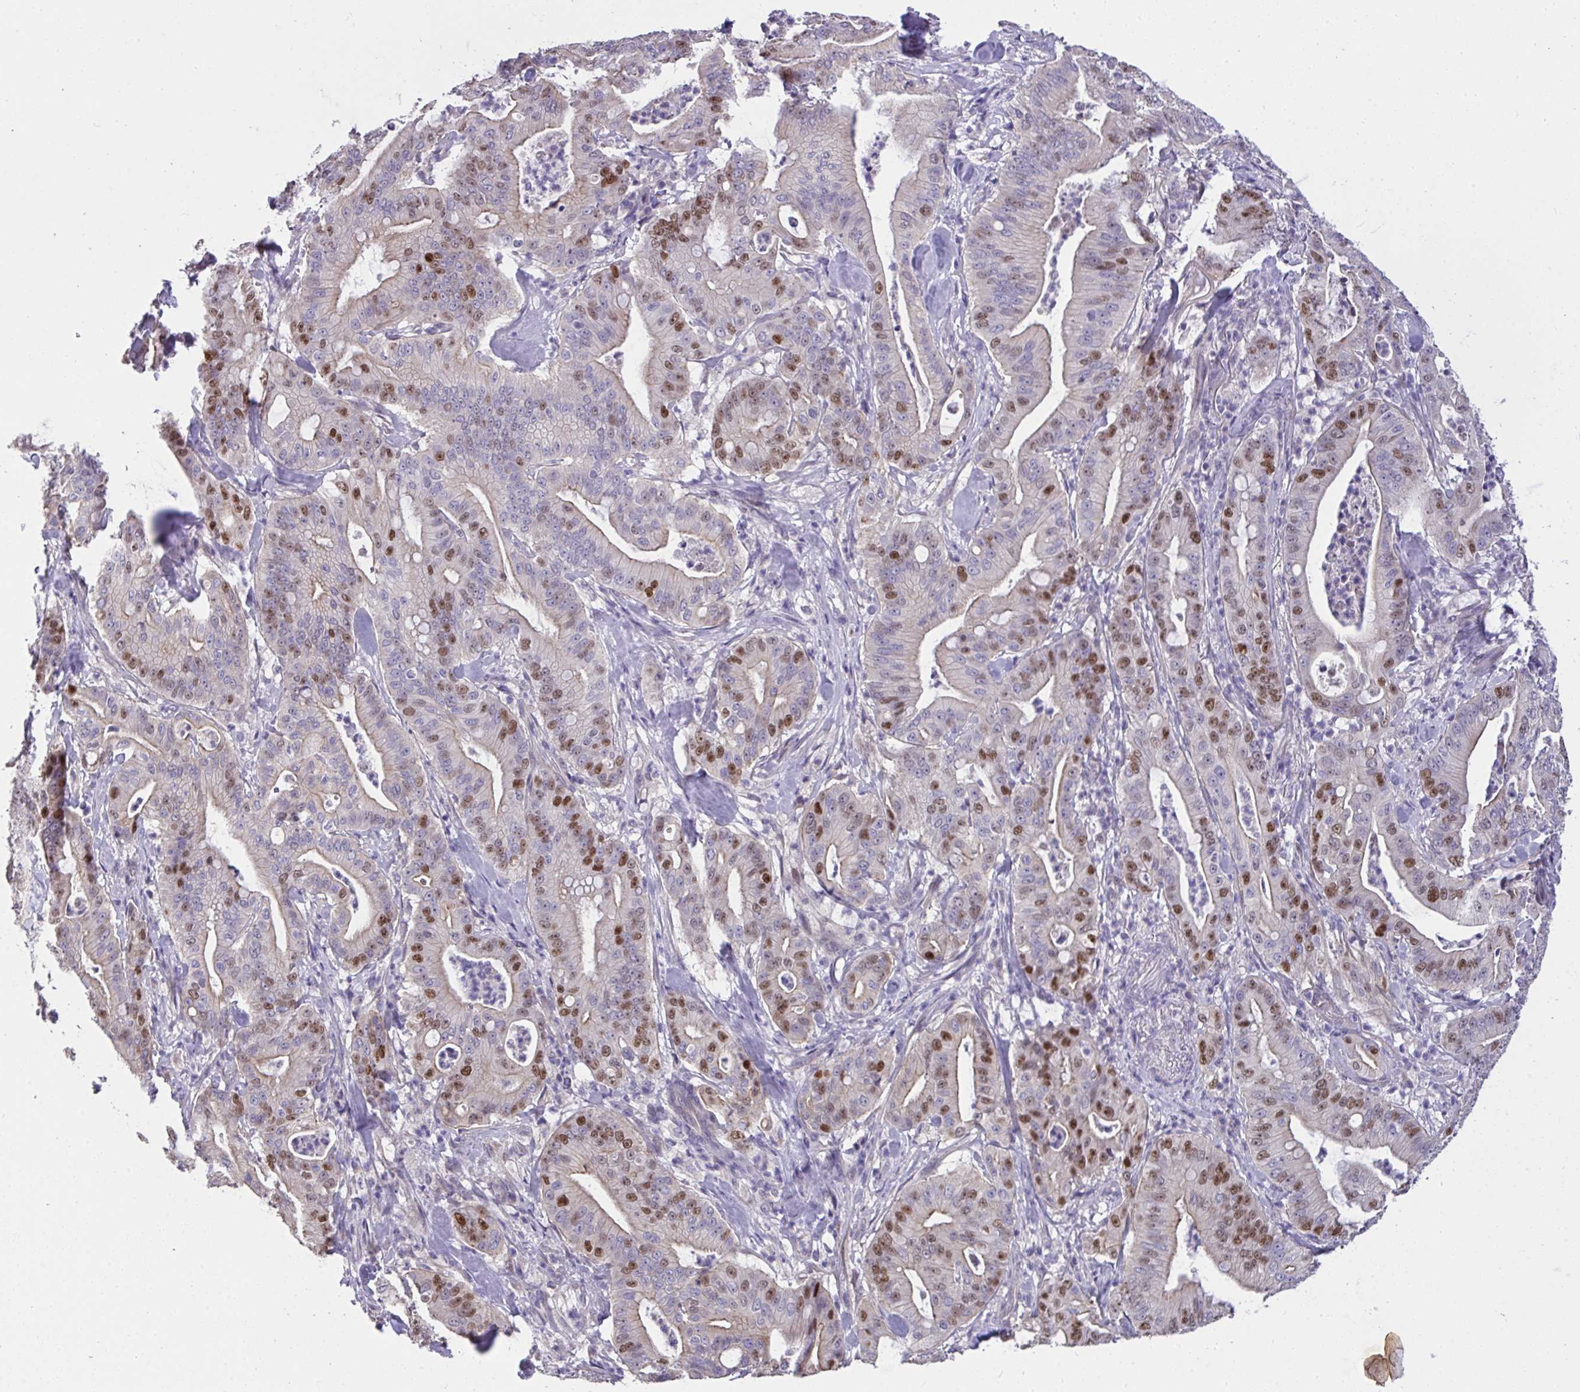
{"staining": {"intensity": "strong", "quantity": "25%-75%", "location": "nuclear"}, "tissue": "pancreatic cancer", "cell_type": "Tumor cells", "image_type": "cancer", "snomed": [{"axis": "morphology", "description": "Adenocarcinoma, NOS"}, {"axis": "topography", "description": "Pancreas"}], "caption": "Pancreatic cancer stained with a protein marker reveals strong staining in tumor cells.", "gene": "C19orf54", "patient": {"sex": "male", "age": 71}}